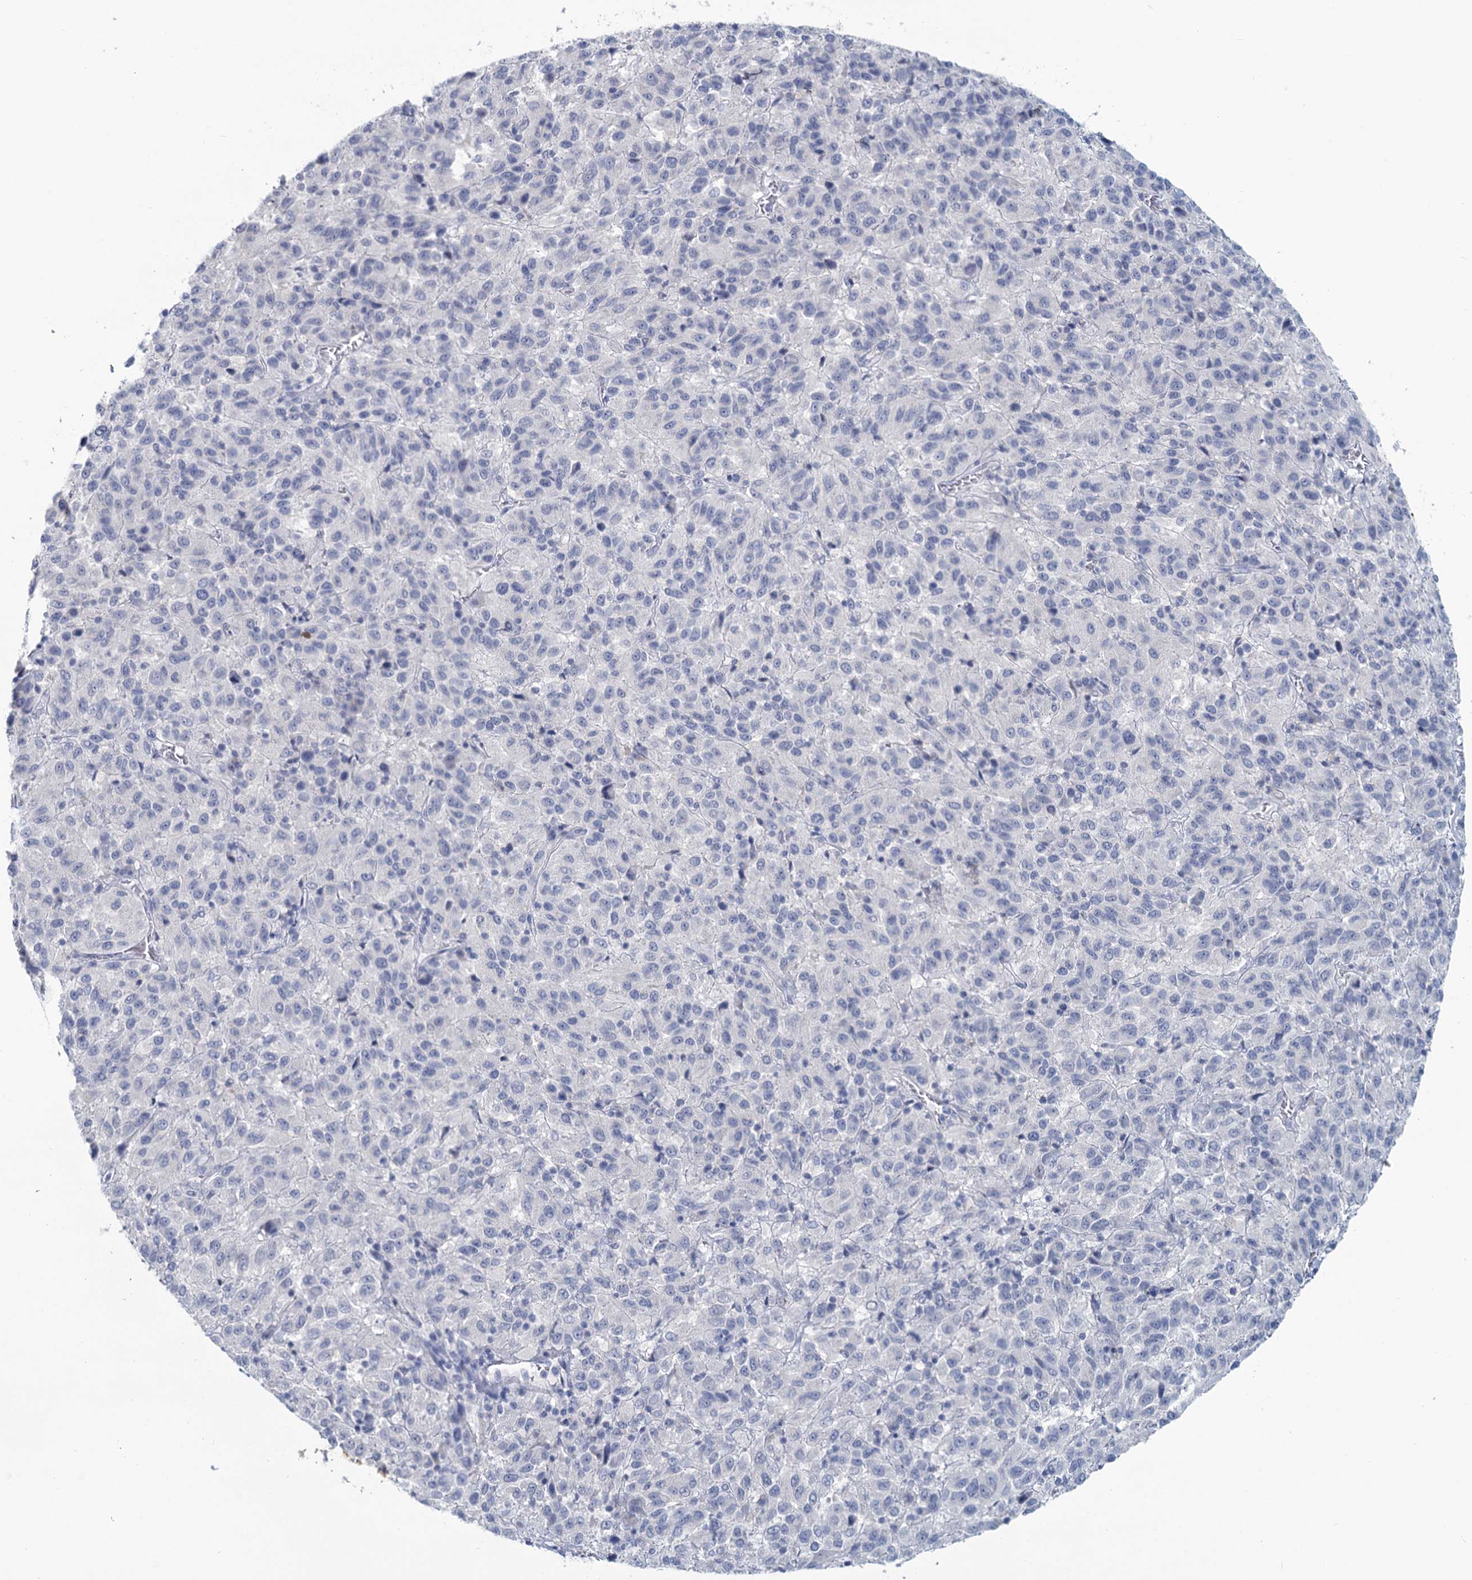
{"staining": {"intensity": "negative", "quantity": "none", "location": "none"}, "tissue": "melanoma", "cell_type": "Tumor cells", "image_type": "cancer", "snomed": [{"axis": "morphology", "description": "Malignant melanoma, Metastatic site"}, {"axis": "topography", "description": "Lung"}], "caption": "The histopathology image exhibits no staining of tumor cells in melanoma.", "gene": "CHGA", "patient": {"sex": "male", "age": 64}}